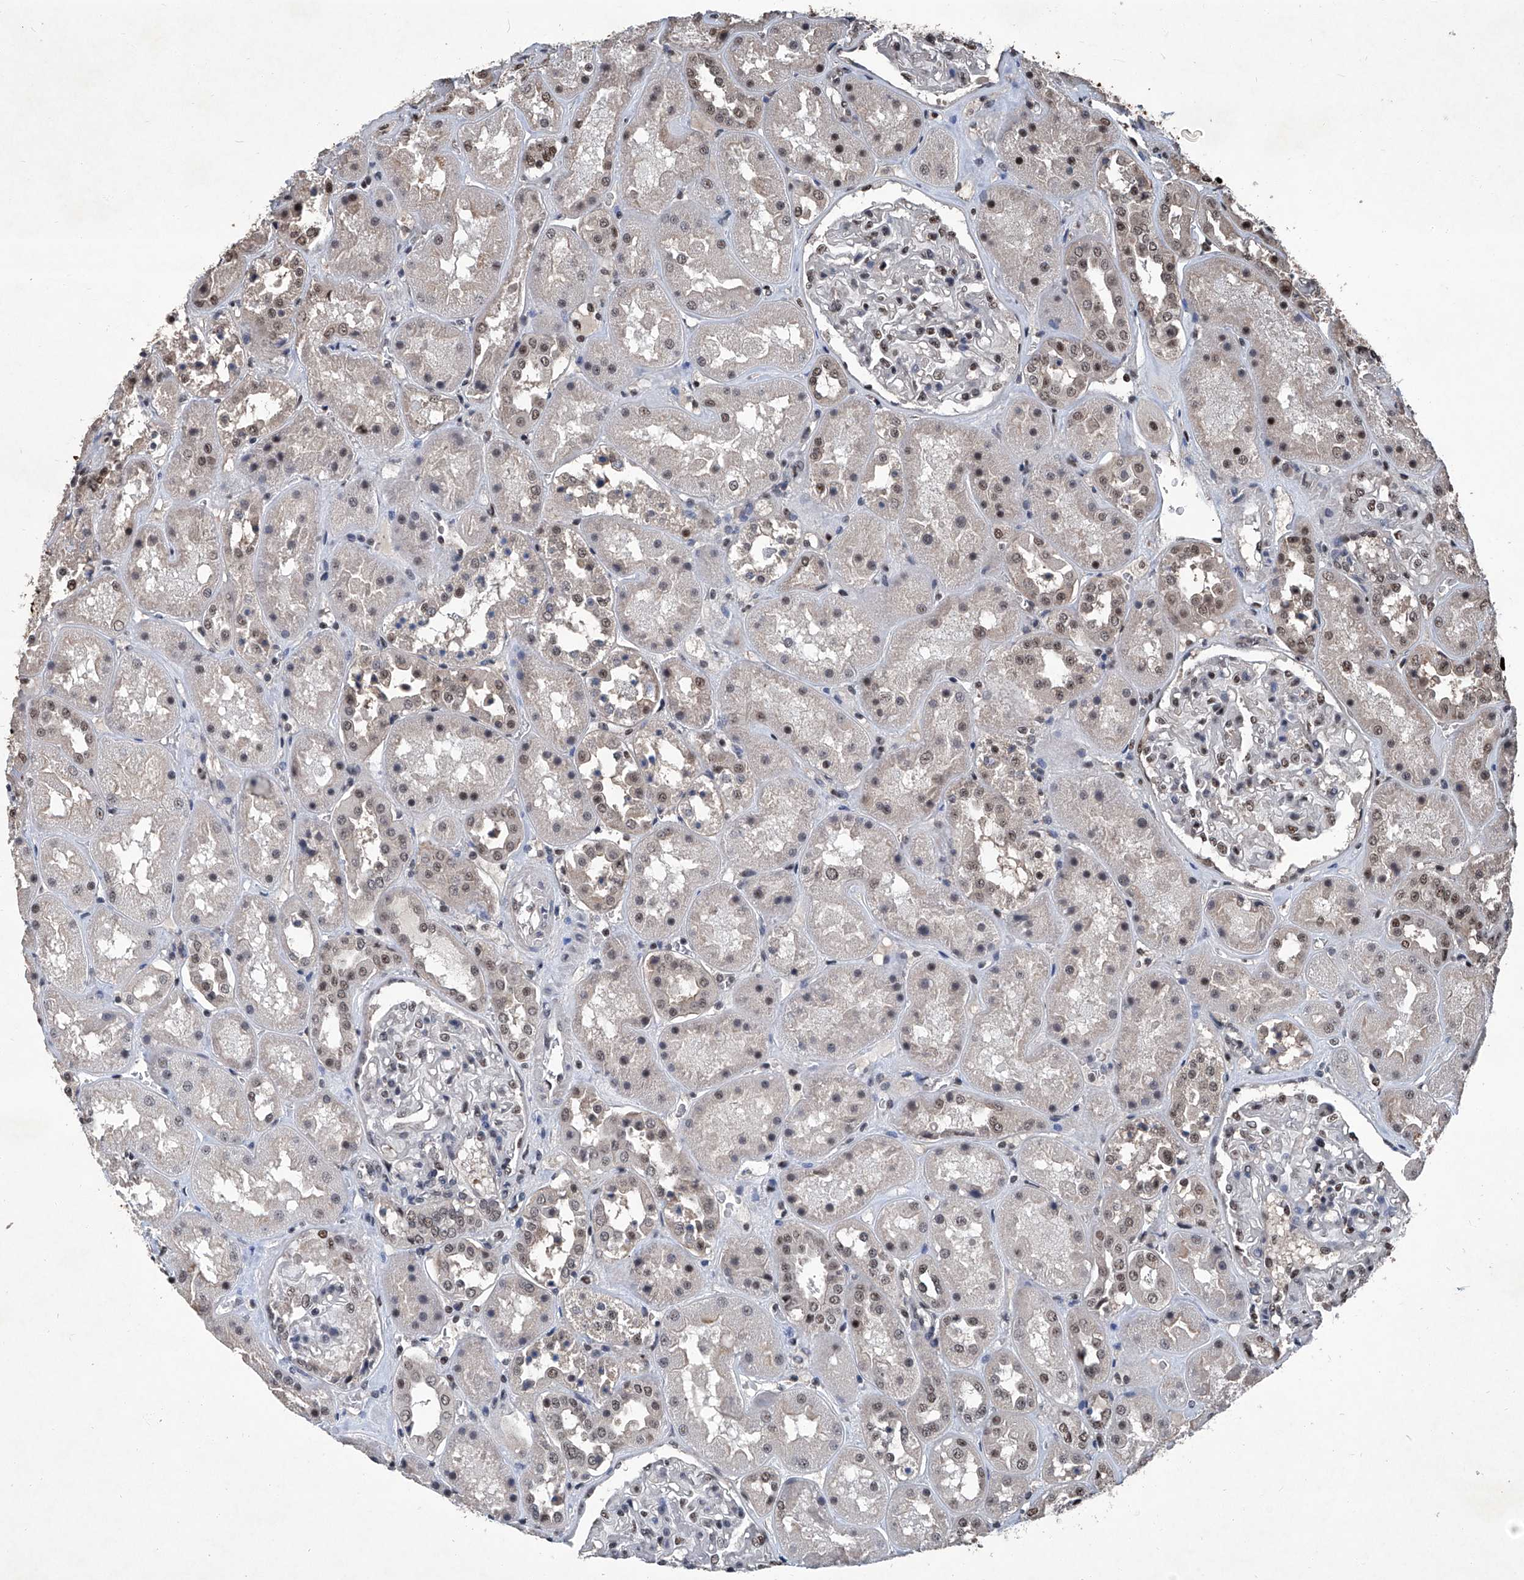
{"staining": {"intensity": "strong", "quantity": "25%-75%", "location": "nuclear"}, "tissue": "kidney", "cell_type": "Cells in glomeruli", "image_type": "normal", "snomed": [{"axis": "morphology", "description": "Normal tissue, NOS"}, {"axis": "topography", "description": "Kidney"}], "caption": "Immunohistochemistry staining of unremarkable kidney, which displays high levels of strong nuclear staining in approximately 25%-75% of cells in glomeruli indicating strong nuclear protein staining. The staining was performed using DAB (3,3'-diaminobenzidine) (brown) for protein detection and nuclei were counterstained in hematoxylin (blue).", "gene": "DDX39B", "patient": {"sex": "male", "age": 70}}